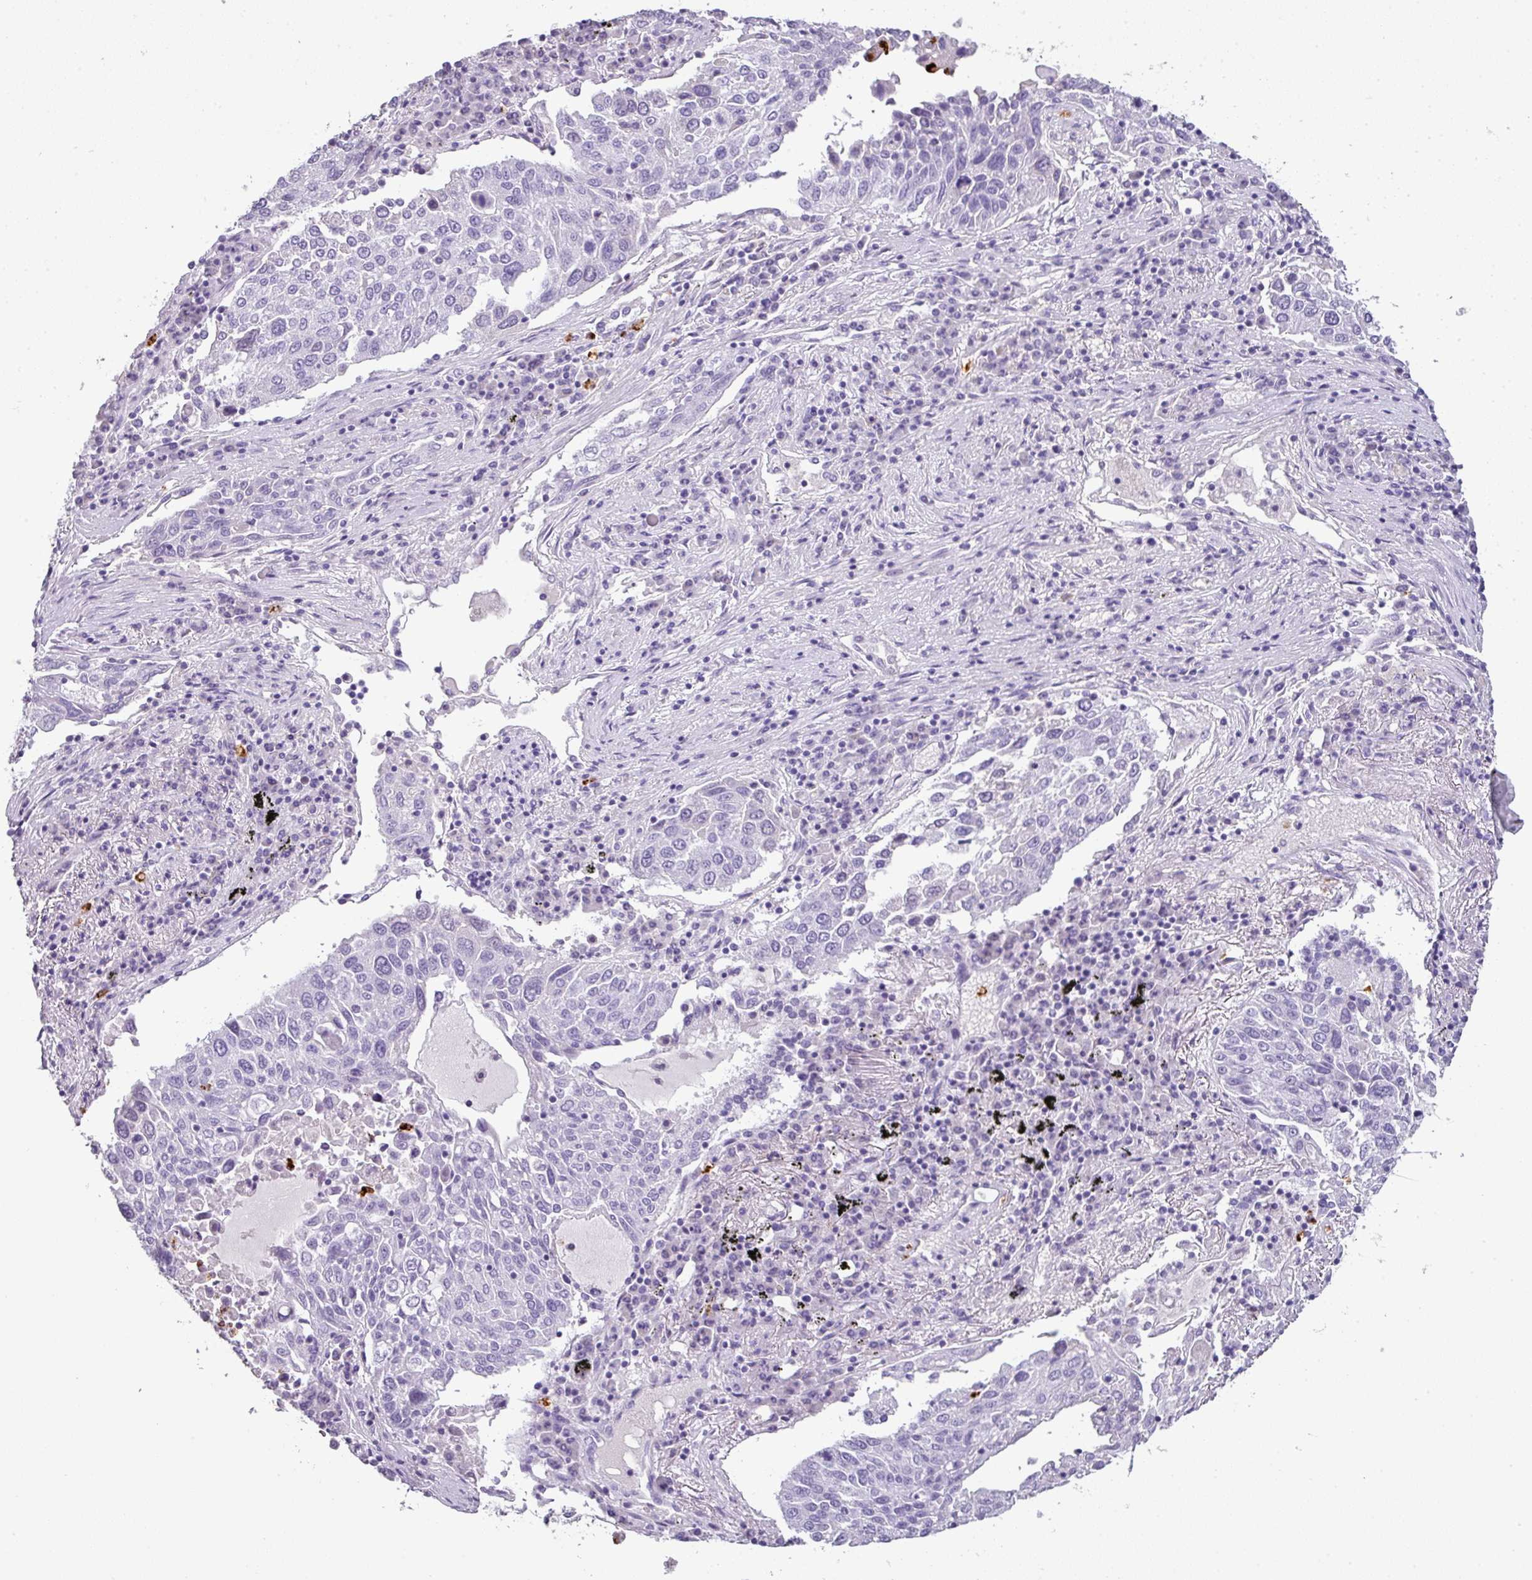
{"staining": {"intensity": "negative", "quantity": "none", "location": "none"}, "tissue": "lung cancer", "cell_type": "Tumor cells", "image_type": "cancer", "snomed": [{"axis": "morphology", "description": "Squamous cell carcinoma, NOS"}, {"axis": "topography", "description": "Lung"}], "caption": "IHC of squamous cell carcinoma (lung) demonstrates no staining in tumor cells.", "gene": "CTSG", "patient": {"sex": "male", "age": 65}}